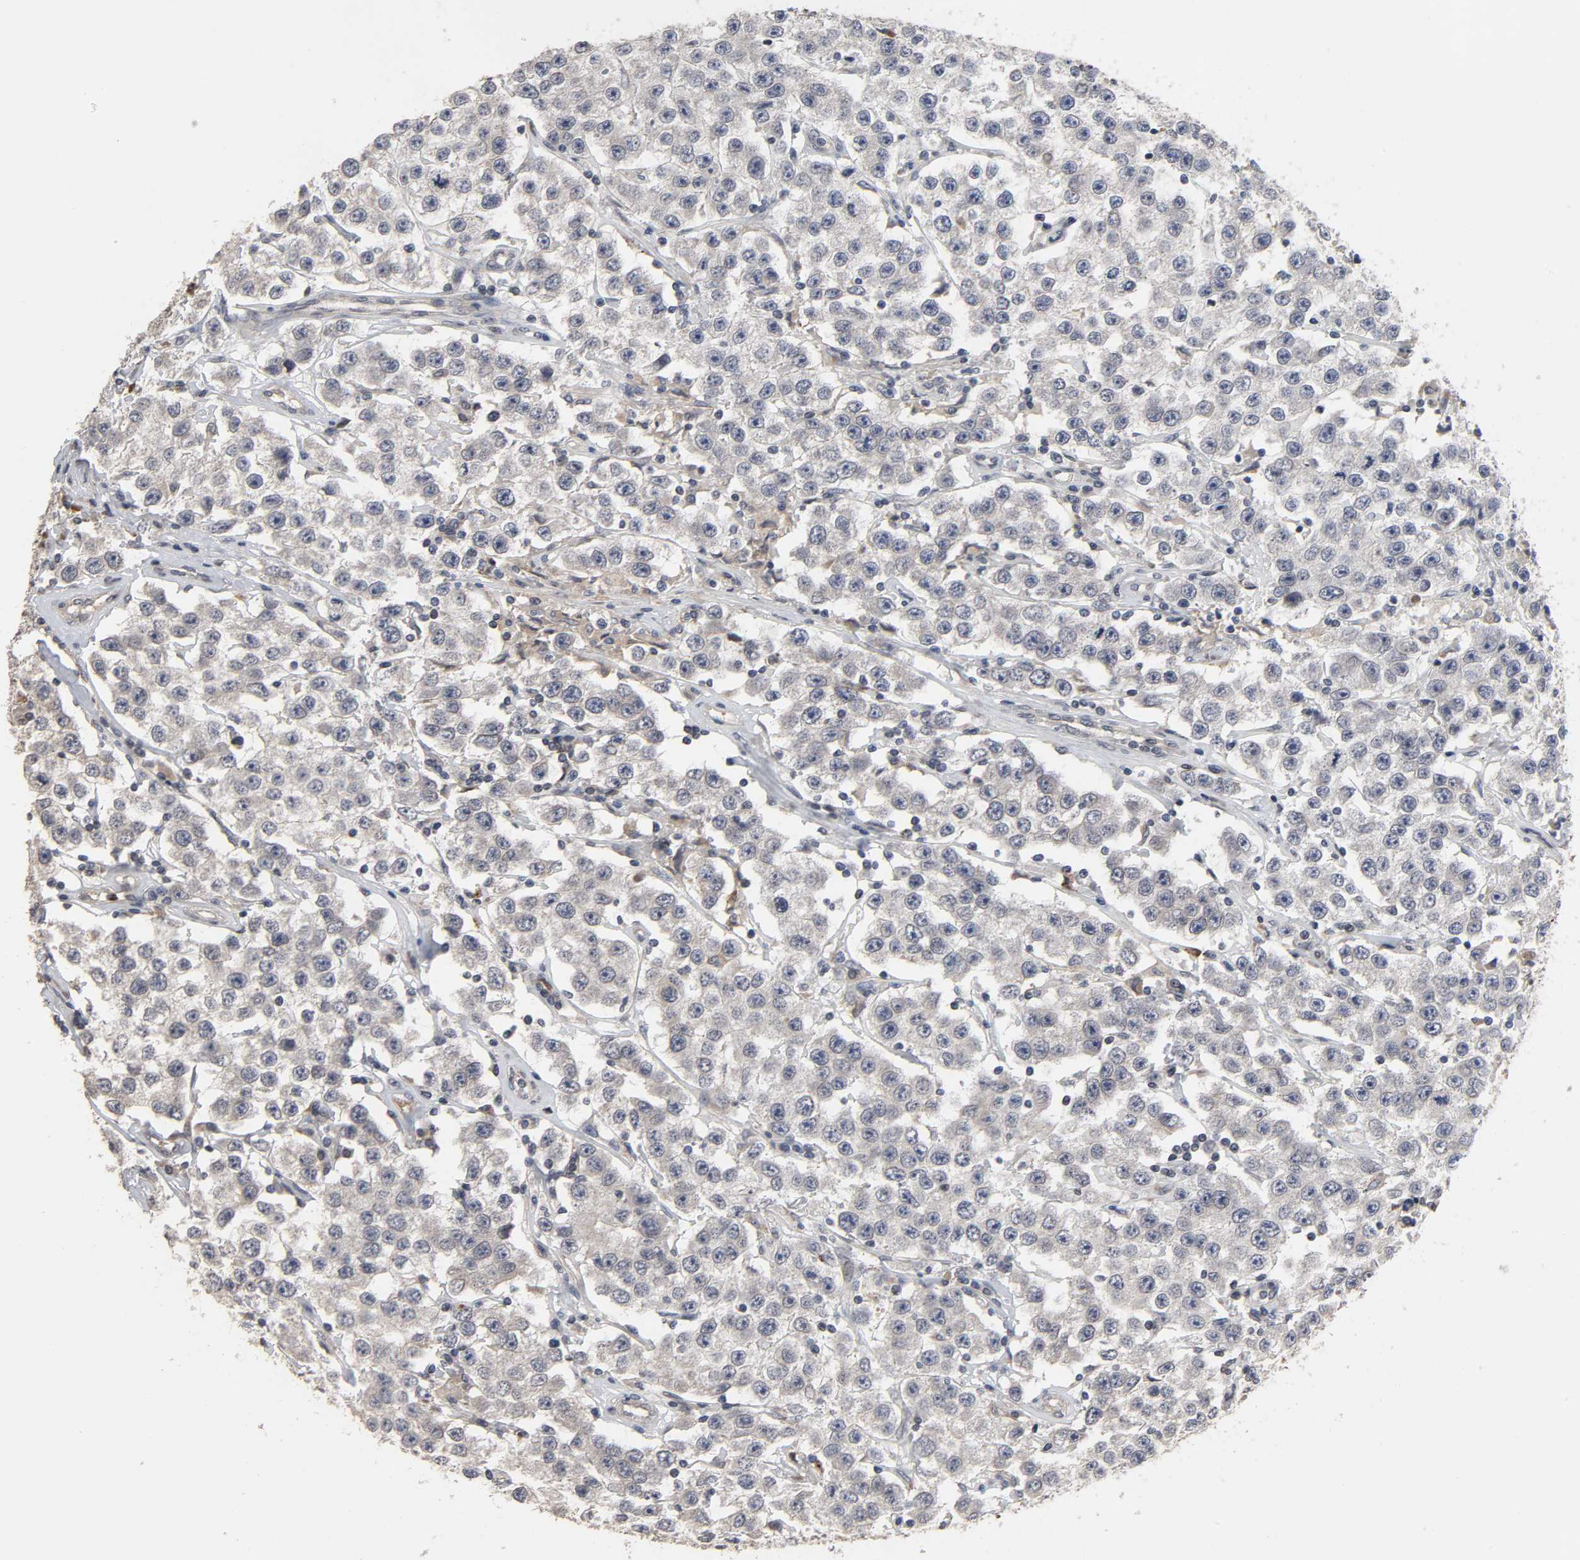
{"staining": {"intensity": "weak", "quantity": "25%-75%", "location": "cytoplasmic/membranous"}, "tissue": "testis cancer", "cell_type": "Tumor cells", "image_type": "cancer", "snomed": [{"axis": "morphology", "description": "Seminoma, NOS"}, {"axis": "topography", "description": "Testis"}], "caption": "Tumor cells demonstrate weak cytoplasmic/membranous positivity in approximately 25%-75% of cells in testis cancer (seminoma).", "gene": "CCDC175", "patient": {"sex": "male", "age": 52}}